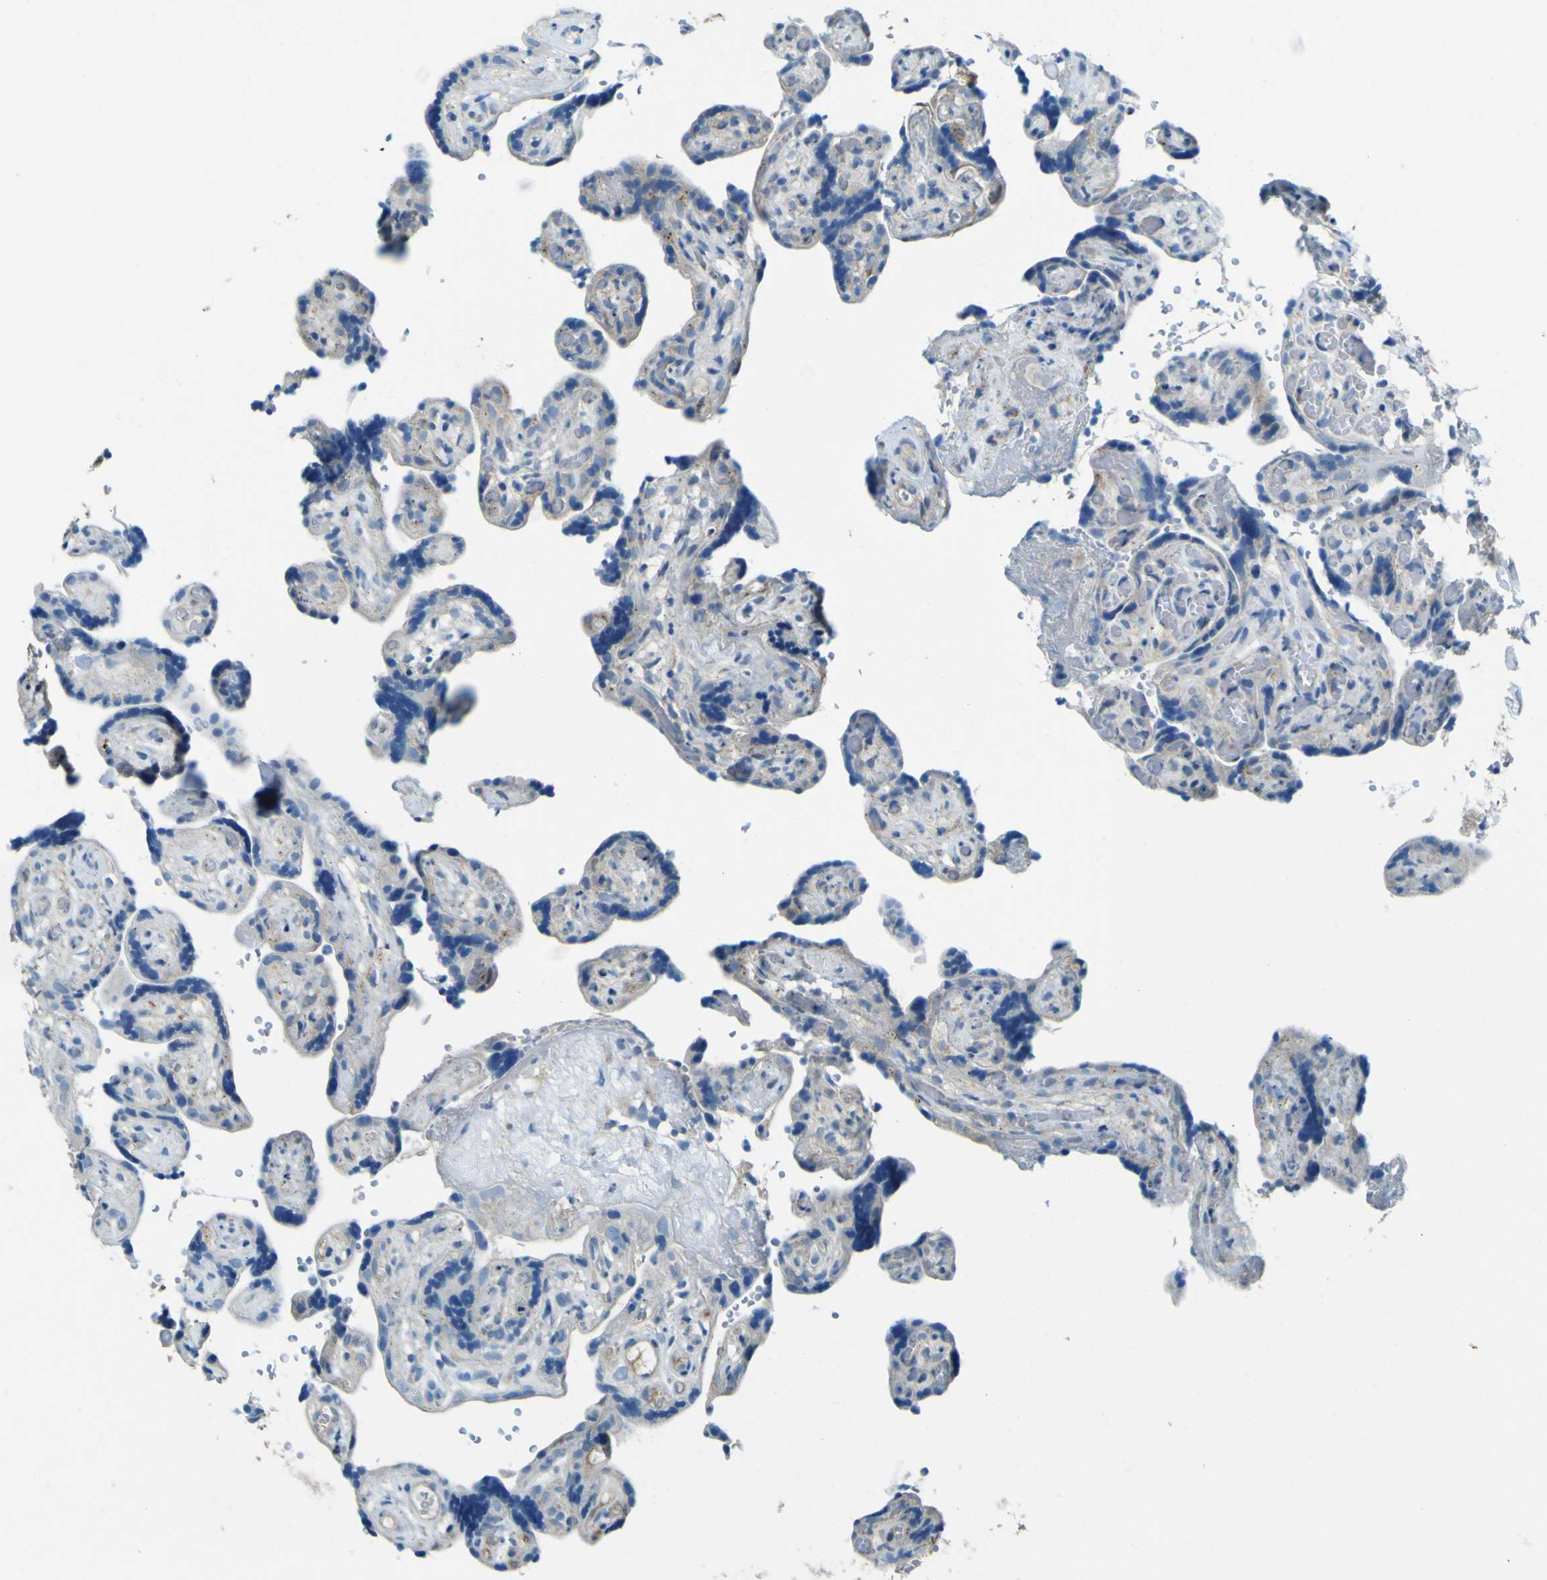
{"staining": {"intensity": "negative", "quantity": "none", "location": "none"}, "tissue": "placenta", "cell_type": "Decidual cells", "image_type": "normal", "snomed": [{"axis": "morphology", "description": "Normal tissue, NOS"}, {"axis": "topography", "description": "Placenta"}], "caption": "The photomicrograph shows no staining of decidual cells in normal placenta. The staining is performed using DAB (3,3'-diaminobenzidine) brown chromogen with nuclei counter-stained in using hematoxylin.", "gene": "PDE9A", "patient": {"sex": "female", "age": 30}}